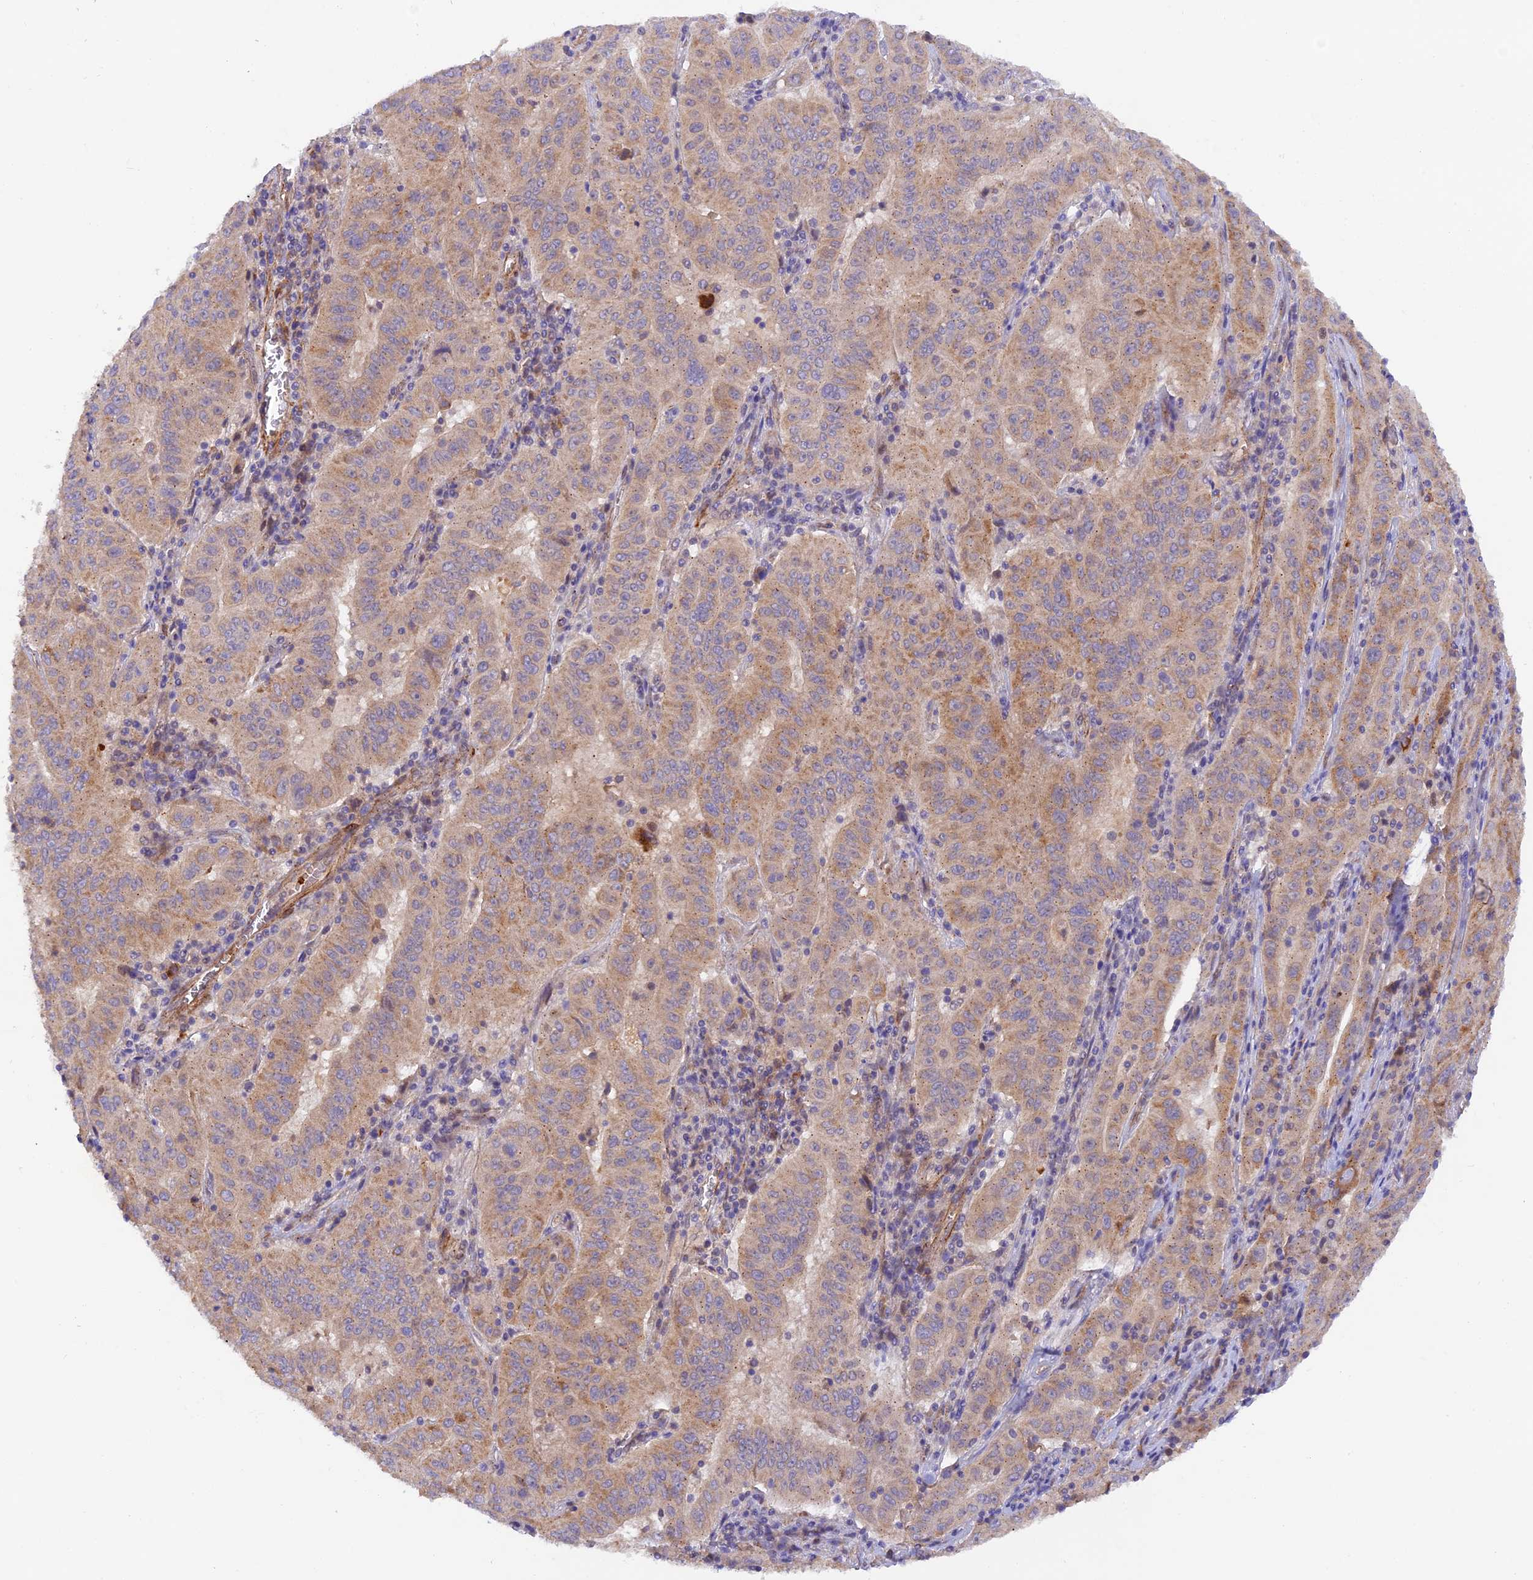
{"staining": {"intensity": "moderate", "quantity": ">75%", "location": "cytoplasmic/membranous"}, "tissue": "pancreatic cancer", "cell_type": "Tumor cells", "image_type": "cancer", "snomed": [{"axis": "morphology", "description": "Adenocarcinoma, NOS"}, {"axis": "topography", "description": "Pancreas"}], "caption": "Pancreatic cancer tissue reveals moderate cytoplasmic/membranous expression in approximately >75% of tumor cells", "gene": "WDFY4", "patient": {"sex": "male", "age": 63}}